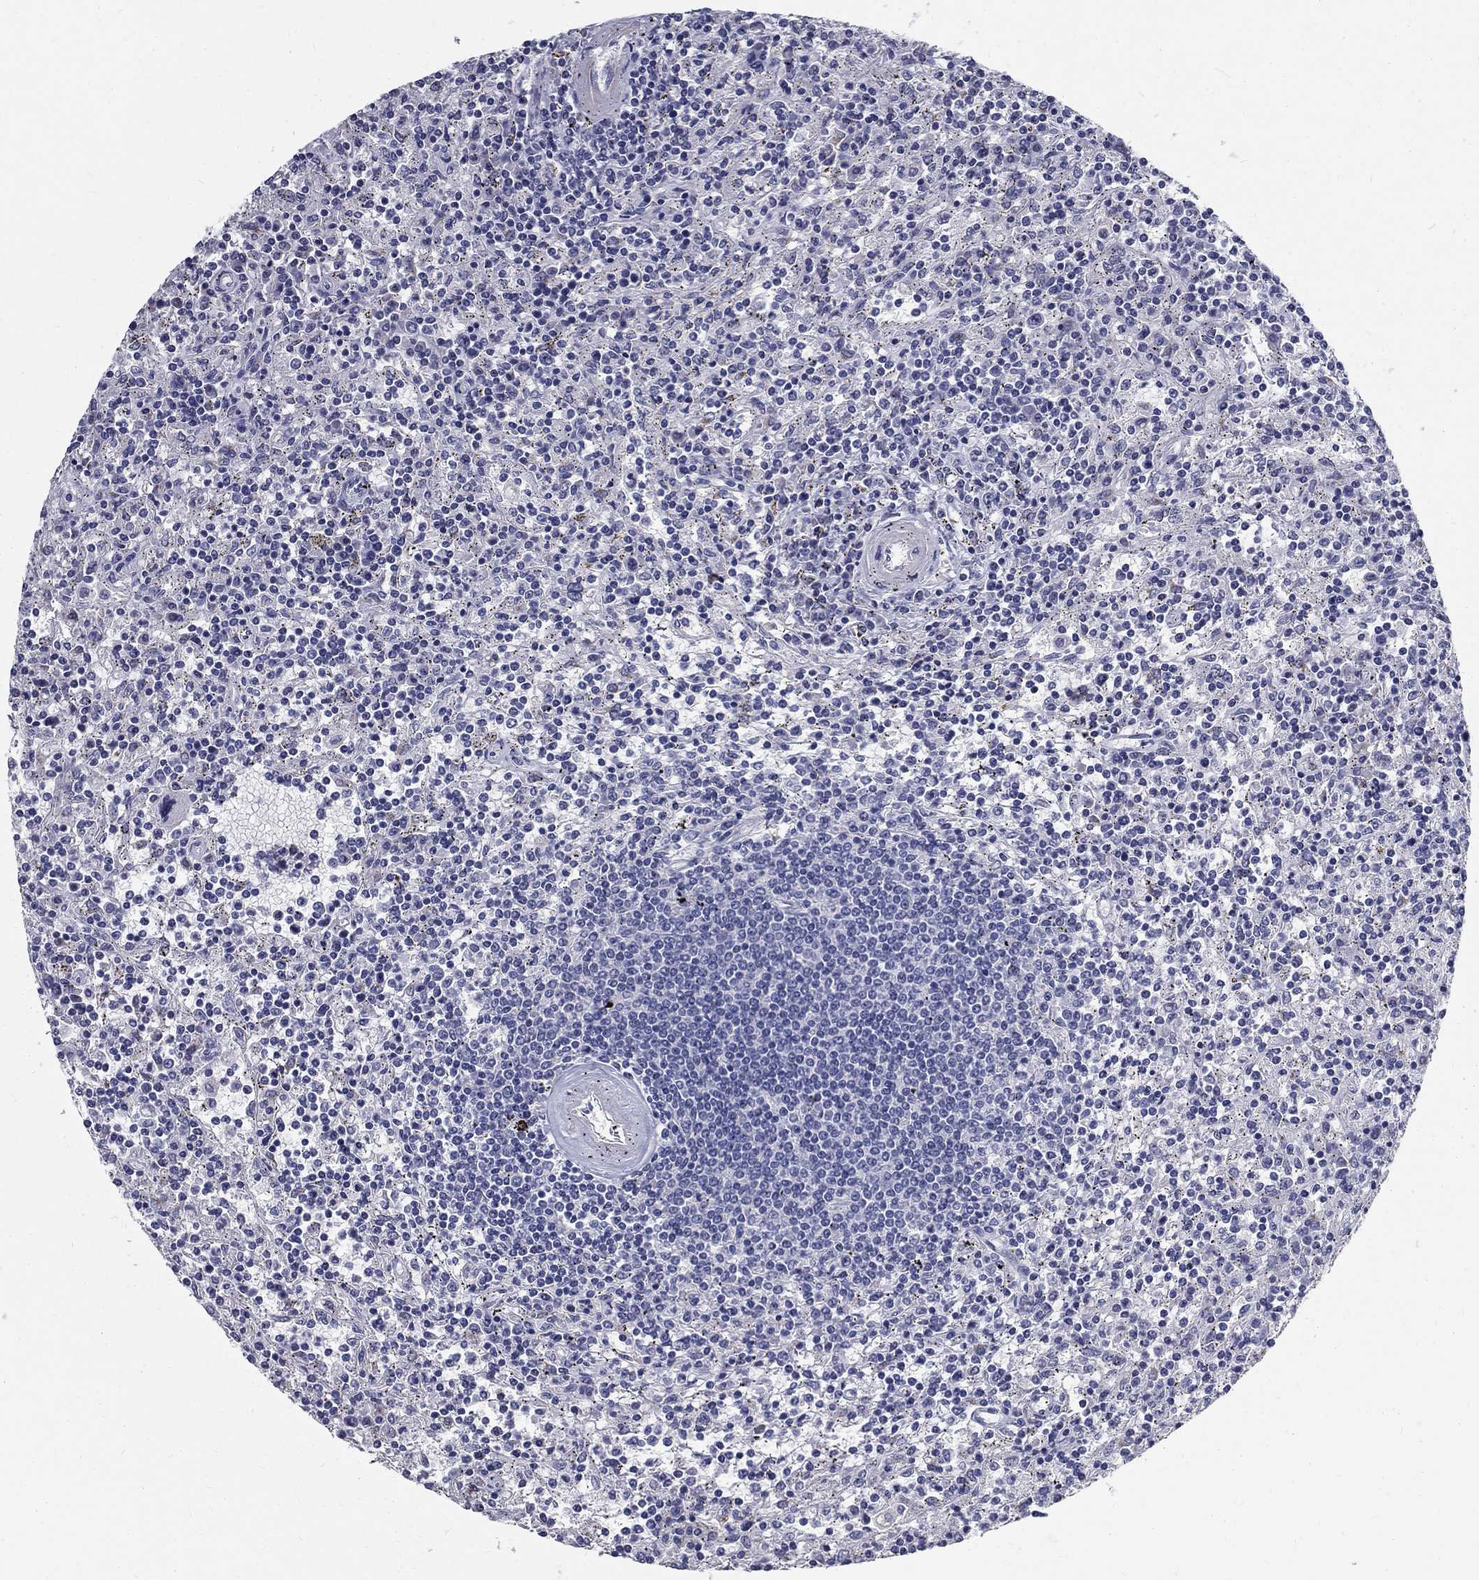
{"staining": {"intensity": "negative", "quantity": "none", "location": "none"}, "tissue": "lymphoma", "cell_type": "Tumor cells", "image_type": "cancer", "snomed": [{"axis": "morphology", "description": "Malignant lymphoma, non-Hodgkin's type, Low grade"}, {"axis": "topography", "description": "Spleen"}], "caption": "Low-grade malignant lymphoma, non-Hodgkin's type stained for a protein using IHC exhibits no staining tumor cells.", "gene": "TGM4", "patient": {"sex": "male", "age": 62}}